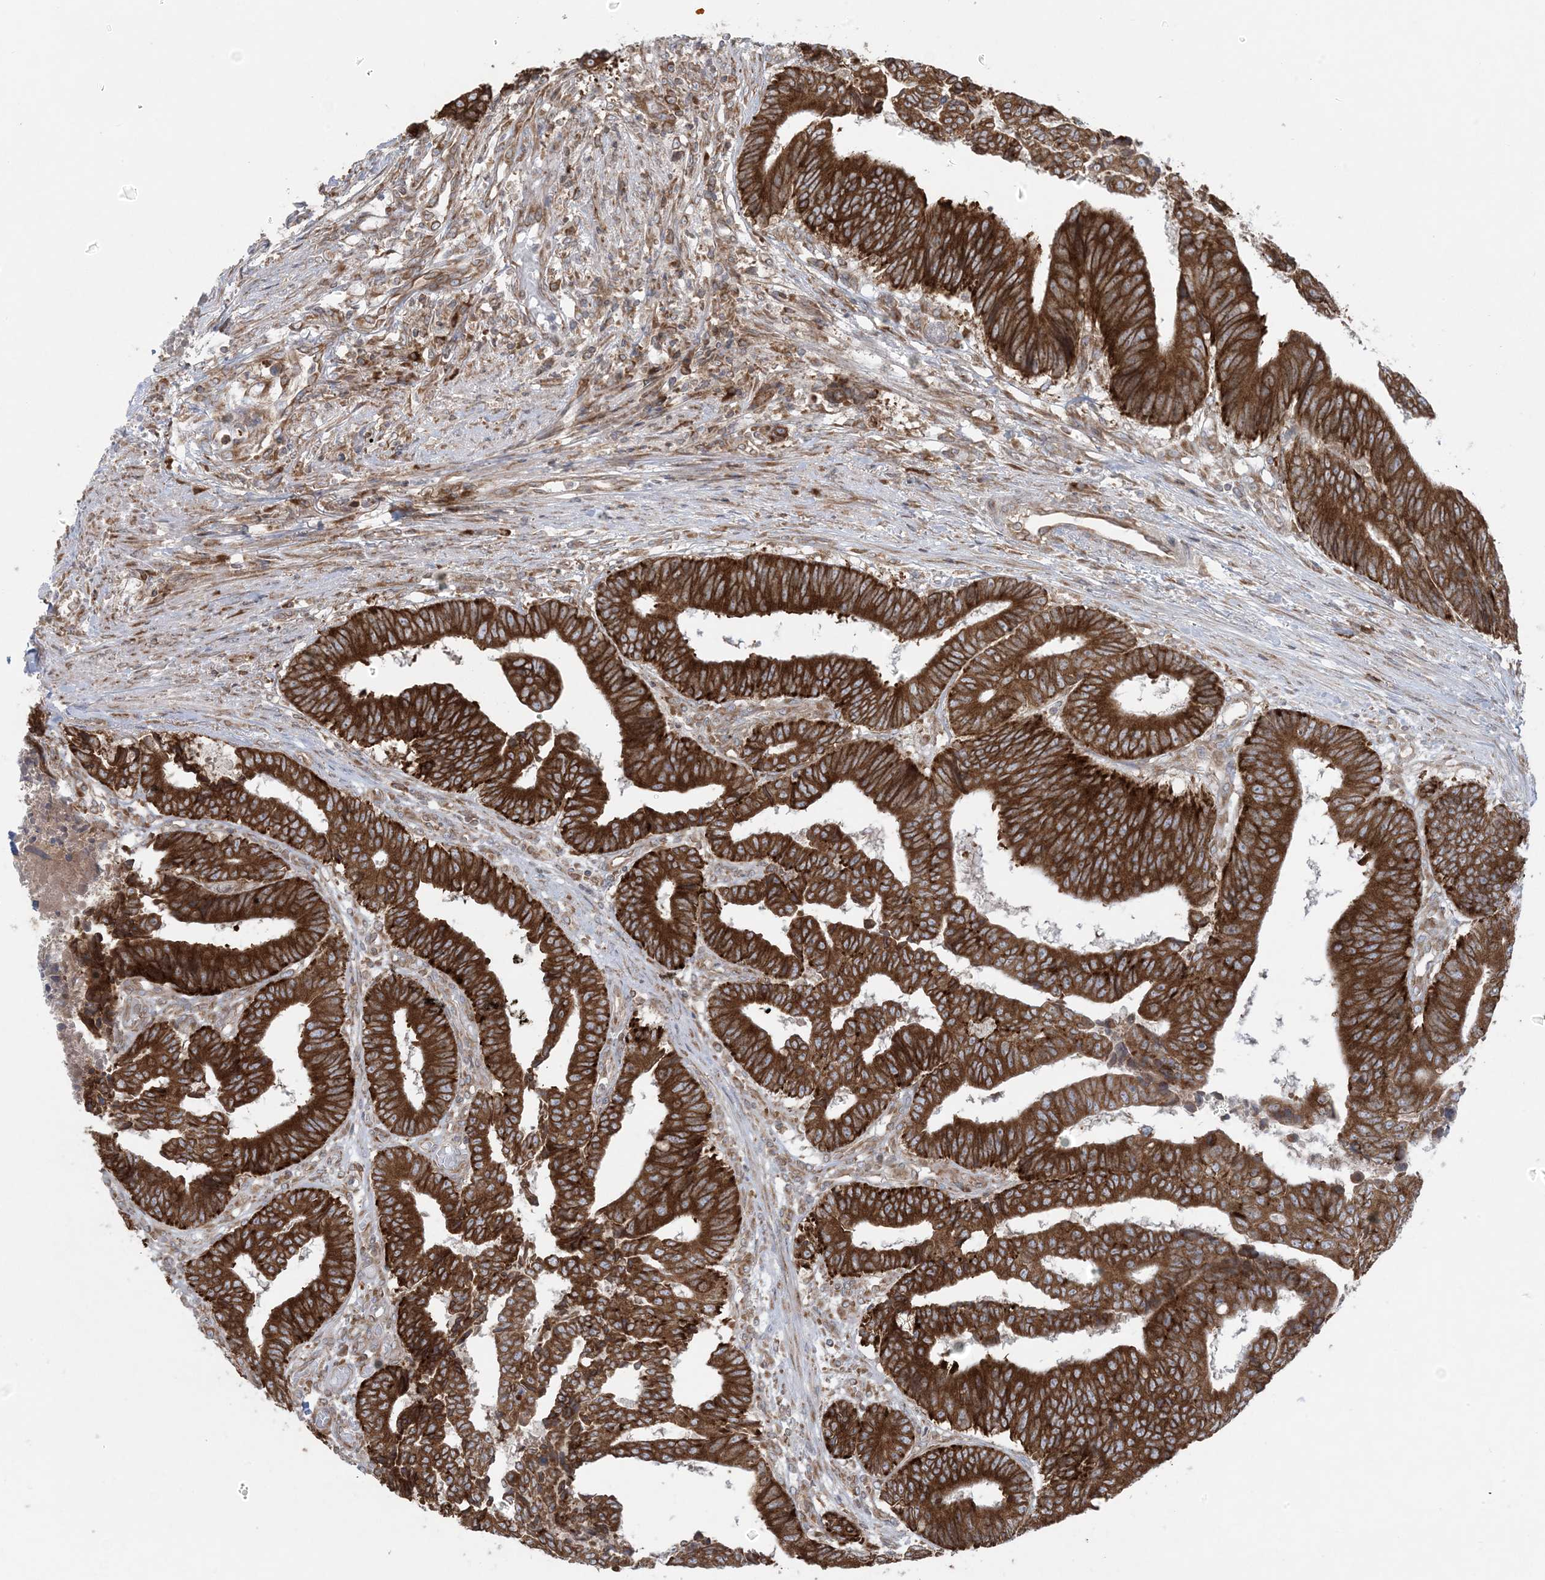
{"staining": {"intensity": "strong", "quantity": ">75%", "location": "cytoplasmic/membranous"}, "tissue": "colorectal cancer", "cell_type": "Tumor cells", "image_type": "cancer", "snomed": [{"axis": "morphology", "description": "Adenocarcinoma, NOS"}, {"axis": "topography", "description": "Rectum"}], "caption": "Immunohistochemical staining of colorectal cancer (adenocarcinoma) reveals high levels of strong cytoplasmic/membranous positivity in approximately >75% of tumor cells.", "gene": "UBXN4", "patient": {"sex": "male", "age": 84}}